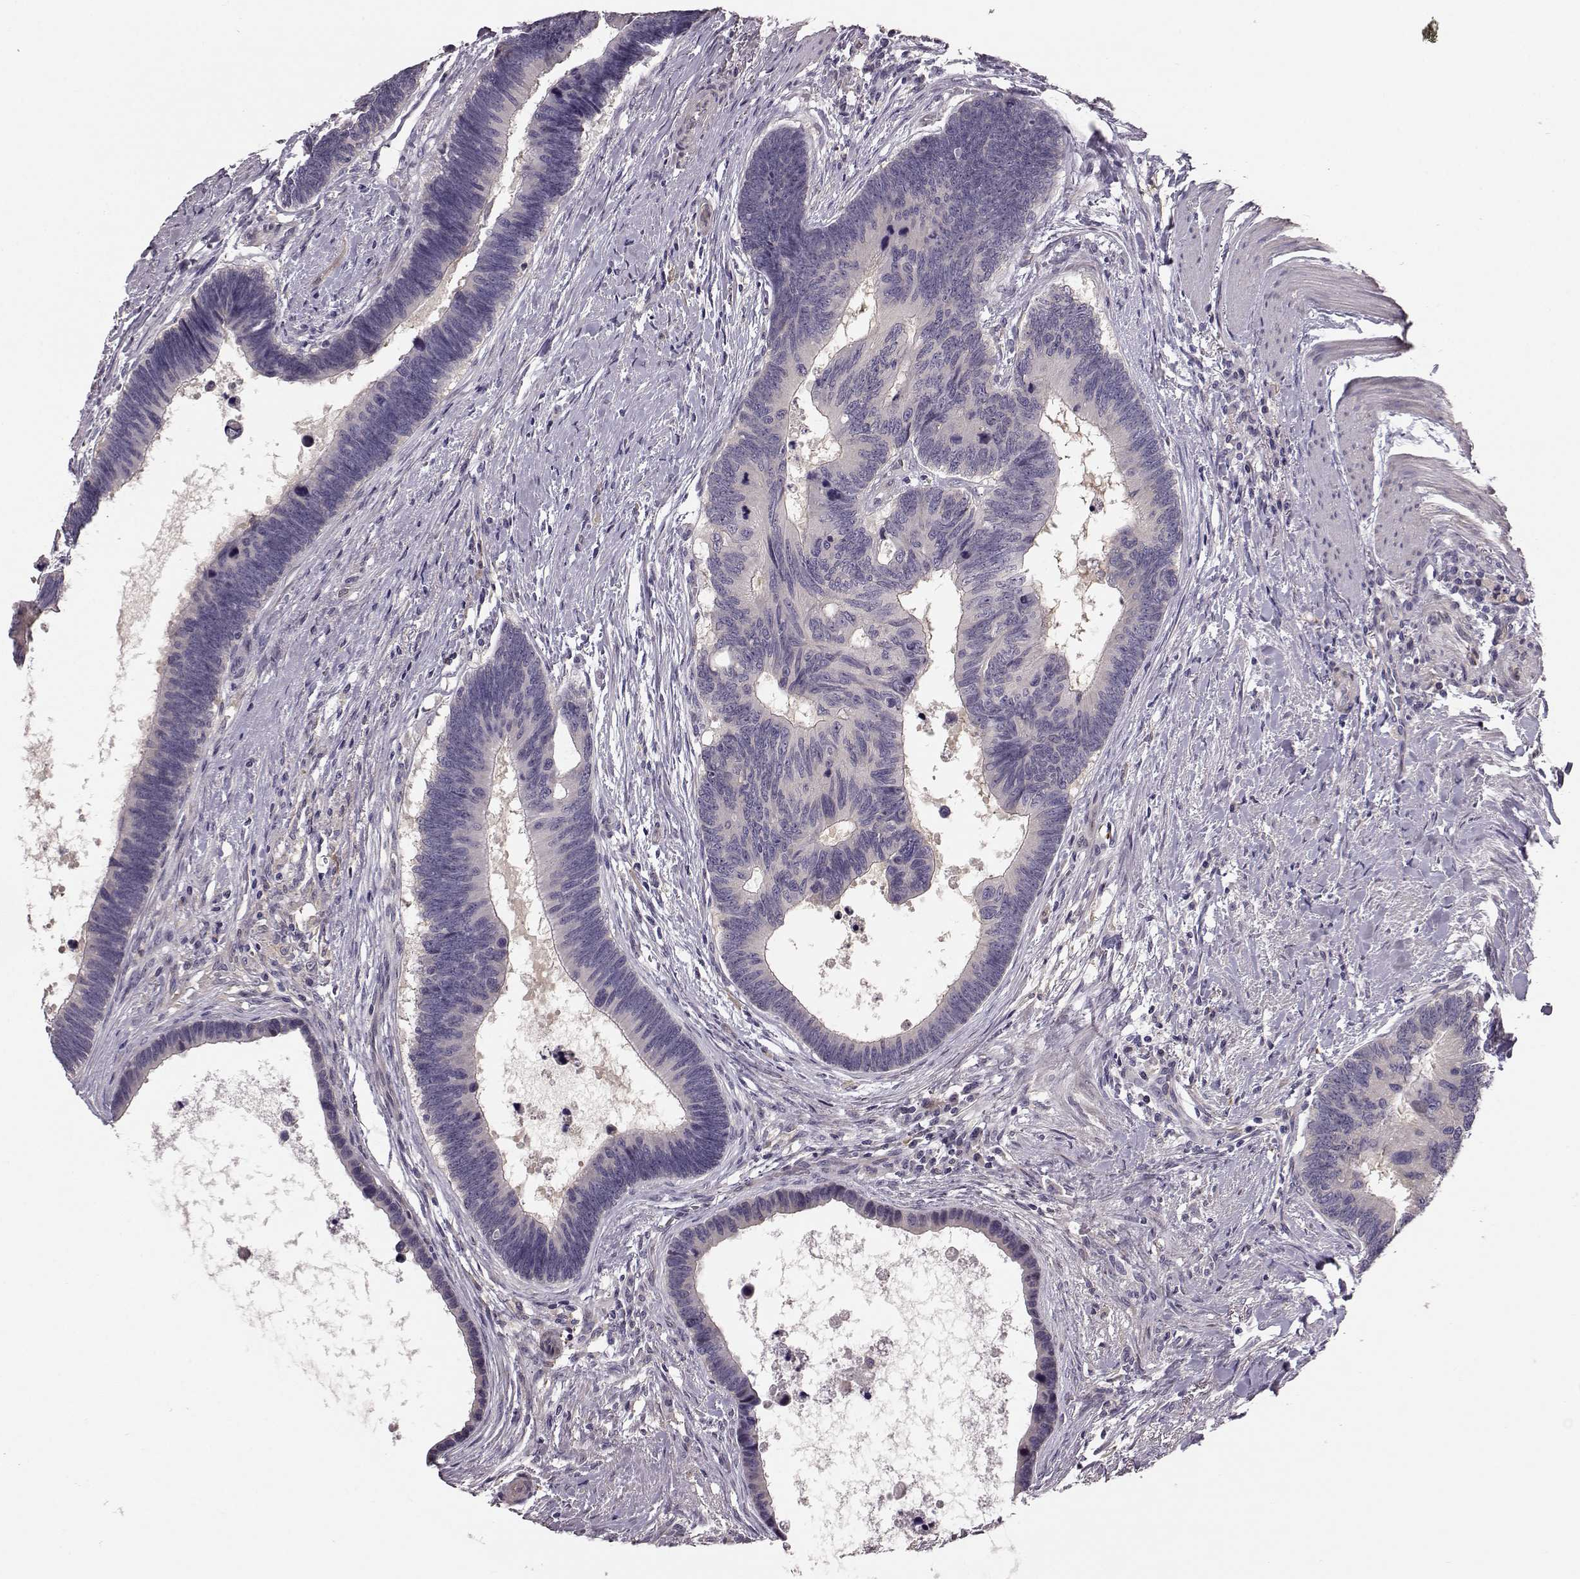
{"staining": {"intensity": "weak", "quantity": "25%-75%", "location": "cytoplasmic/membranous"}, "tissue": "colorectal cancer", "cell_type": "Tumor cells", "image_type": "cancer", "snomed": [{"axis": "morphology", "description": "Adenocarcinoma, NOS"}, {"axis": "topography", "description": "Colon"}], "caption": "Immunohistochemical staining of human adenocarcinoma (colorectal) exhibits low levels of weak cytoplasmic/membranous staining in about 25%-75% of tumor cells.", "gene": "GPR50", "patient": {"sex": "female", "age": 77}}